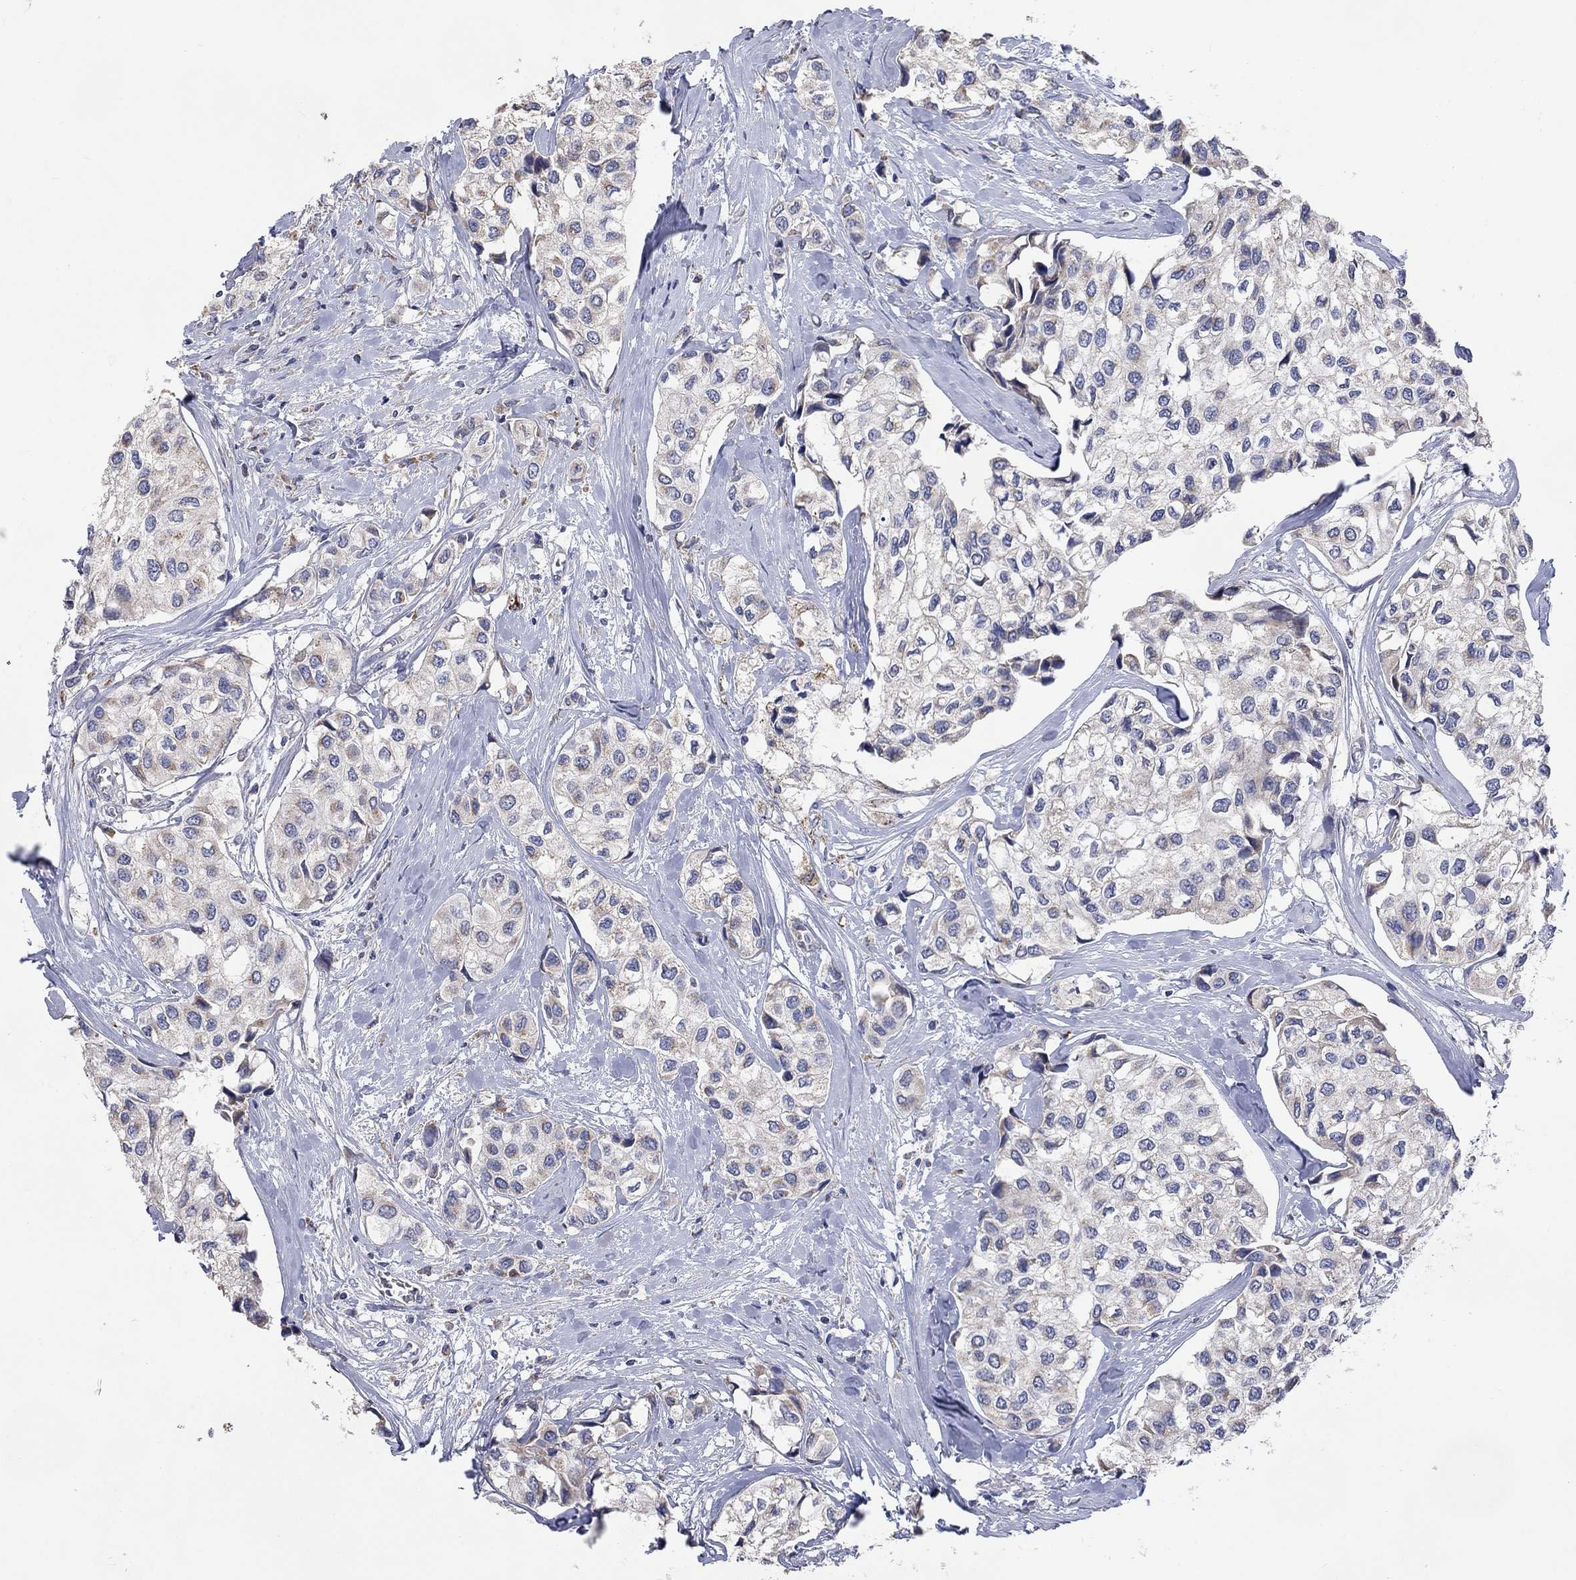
{"staining": {"intensity": "negative", "quantity": "none", "location": "none"}, "tissue": "urothelial cancer", "cell_type": "Tumor cells", "image_type": "cancer", "snomed": [{"axis": "morphology", "description": "Urothelial carcinoma, High grade"}, {"axis": "topography", "description": "Urinary bladder"}], "caption": "Immunohistochemical staining of human urothelial carcinoma (high-grade) shows no significant positivity in tumor cells. Nuclei are stained in blue.", "gene": "UGT8", "patient": {"sex": "male", "age": 73}}